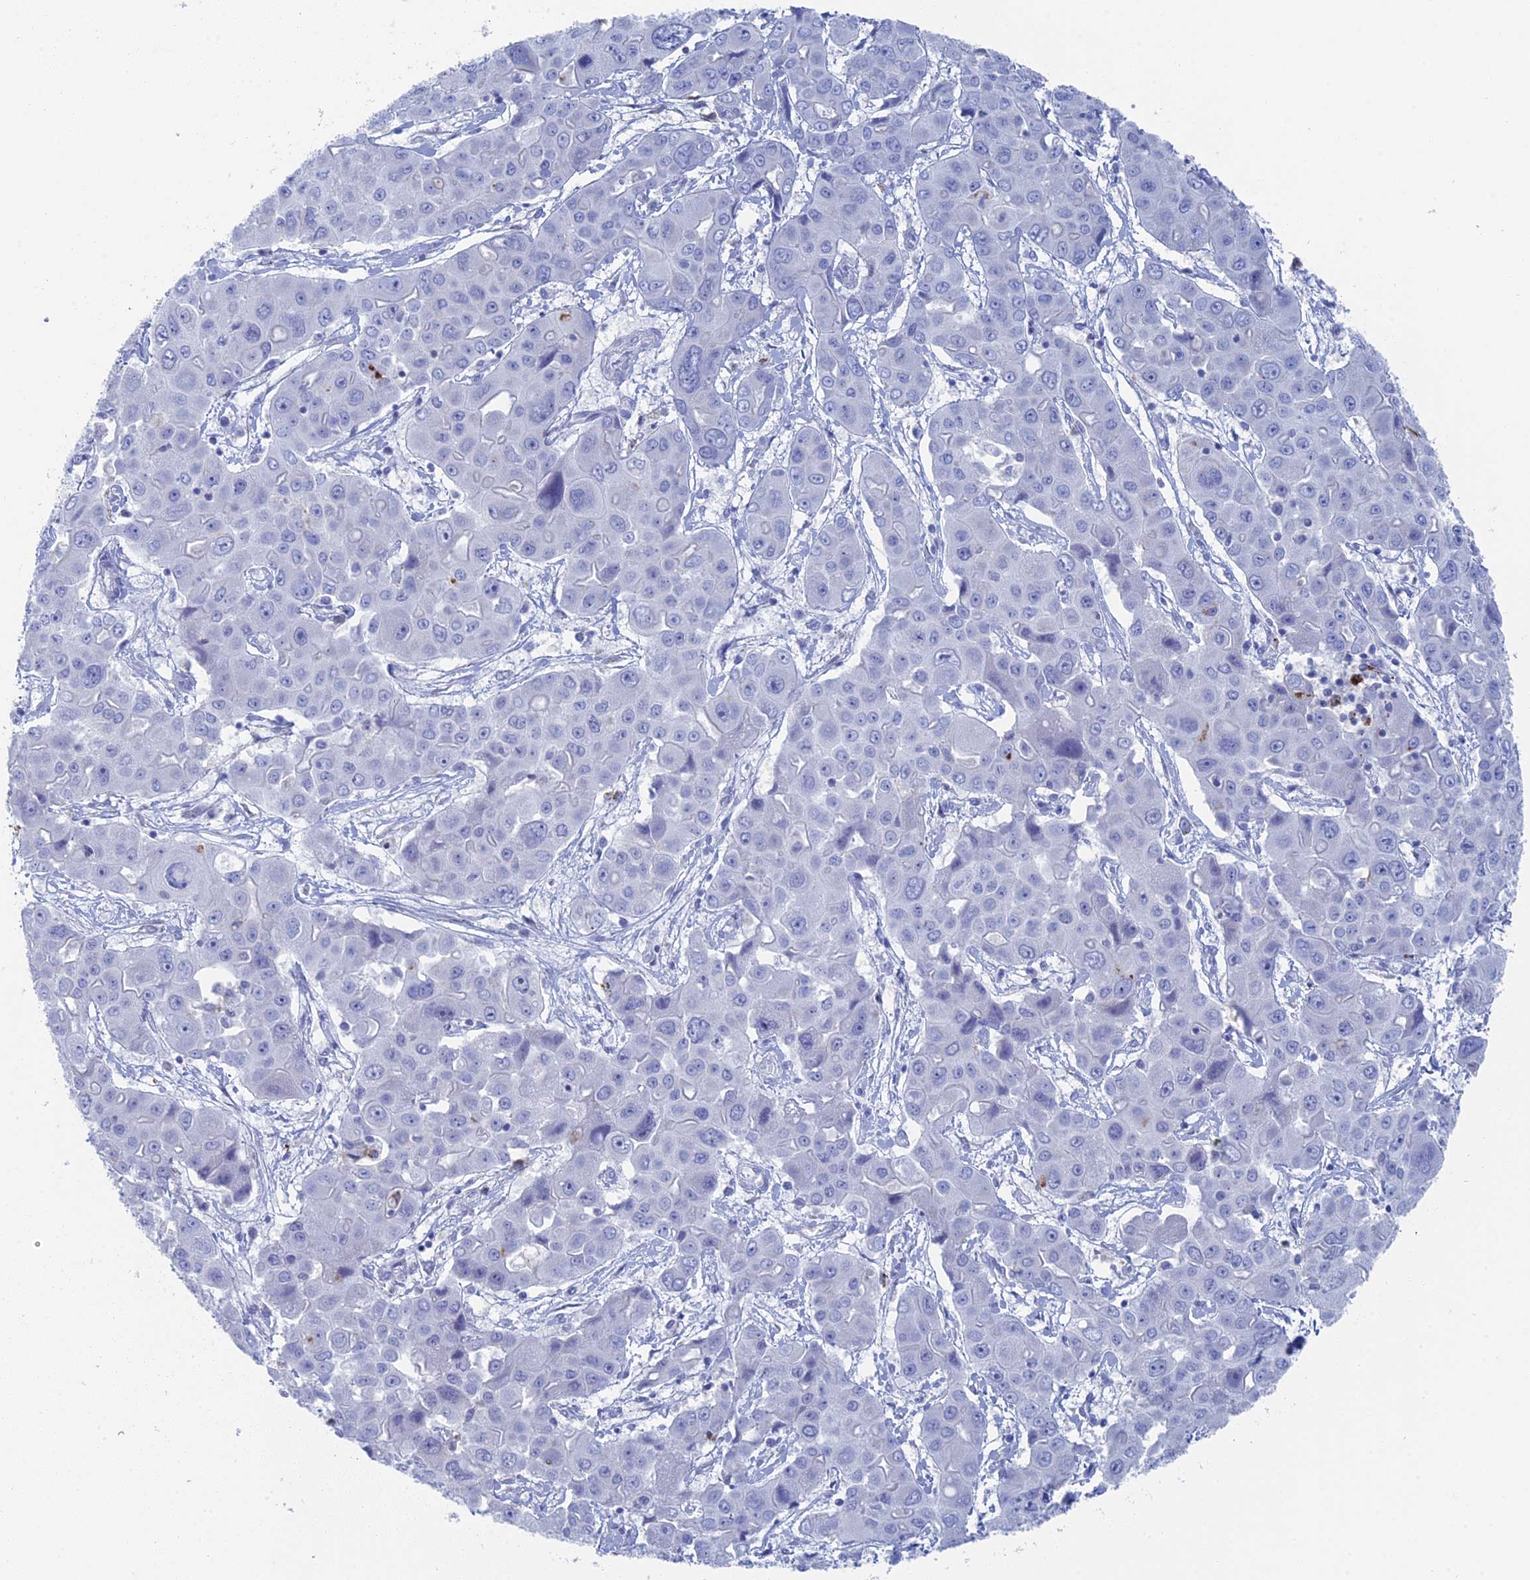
{"staining": {"intensity": "negative", "quantity": "none", "location": "none"}, "tissue": "liver cancer", "cell_type": "Tumor cells", "image_type": "cancer", "snomed": [{"axis": "morphology", "description": "Cholangiocarcinoma"}, {"axis": "topography", "description": "Liver"}], "caption": "An image of cholangiocarcinoma (liver) stained for a protein displays no brown staining in tumor cells. Brightfield microscopy of IHC stained with DAB (brown) and hematoxylin (blue), captured at high magnification.", "gene": "ALMS1", "patient": {"sex": "male", "age": 67}}